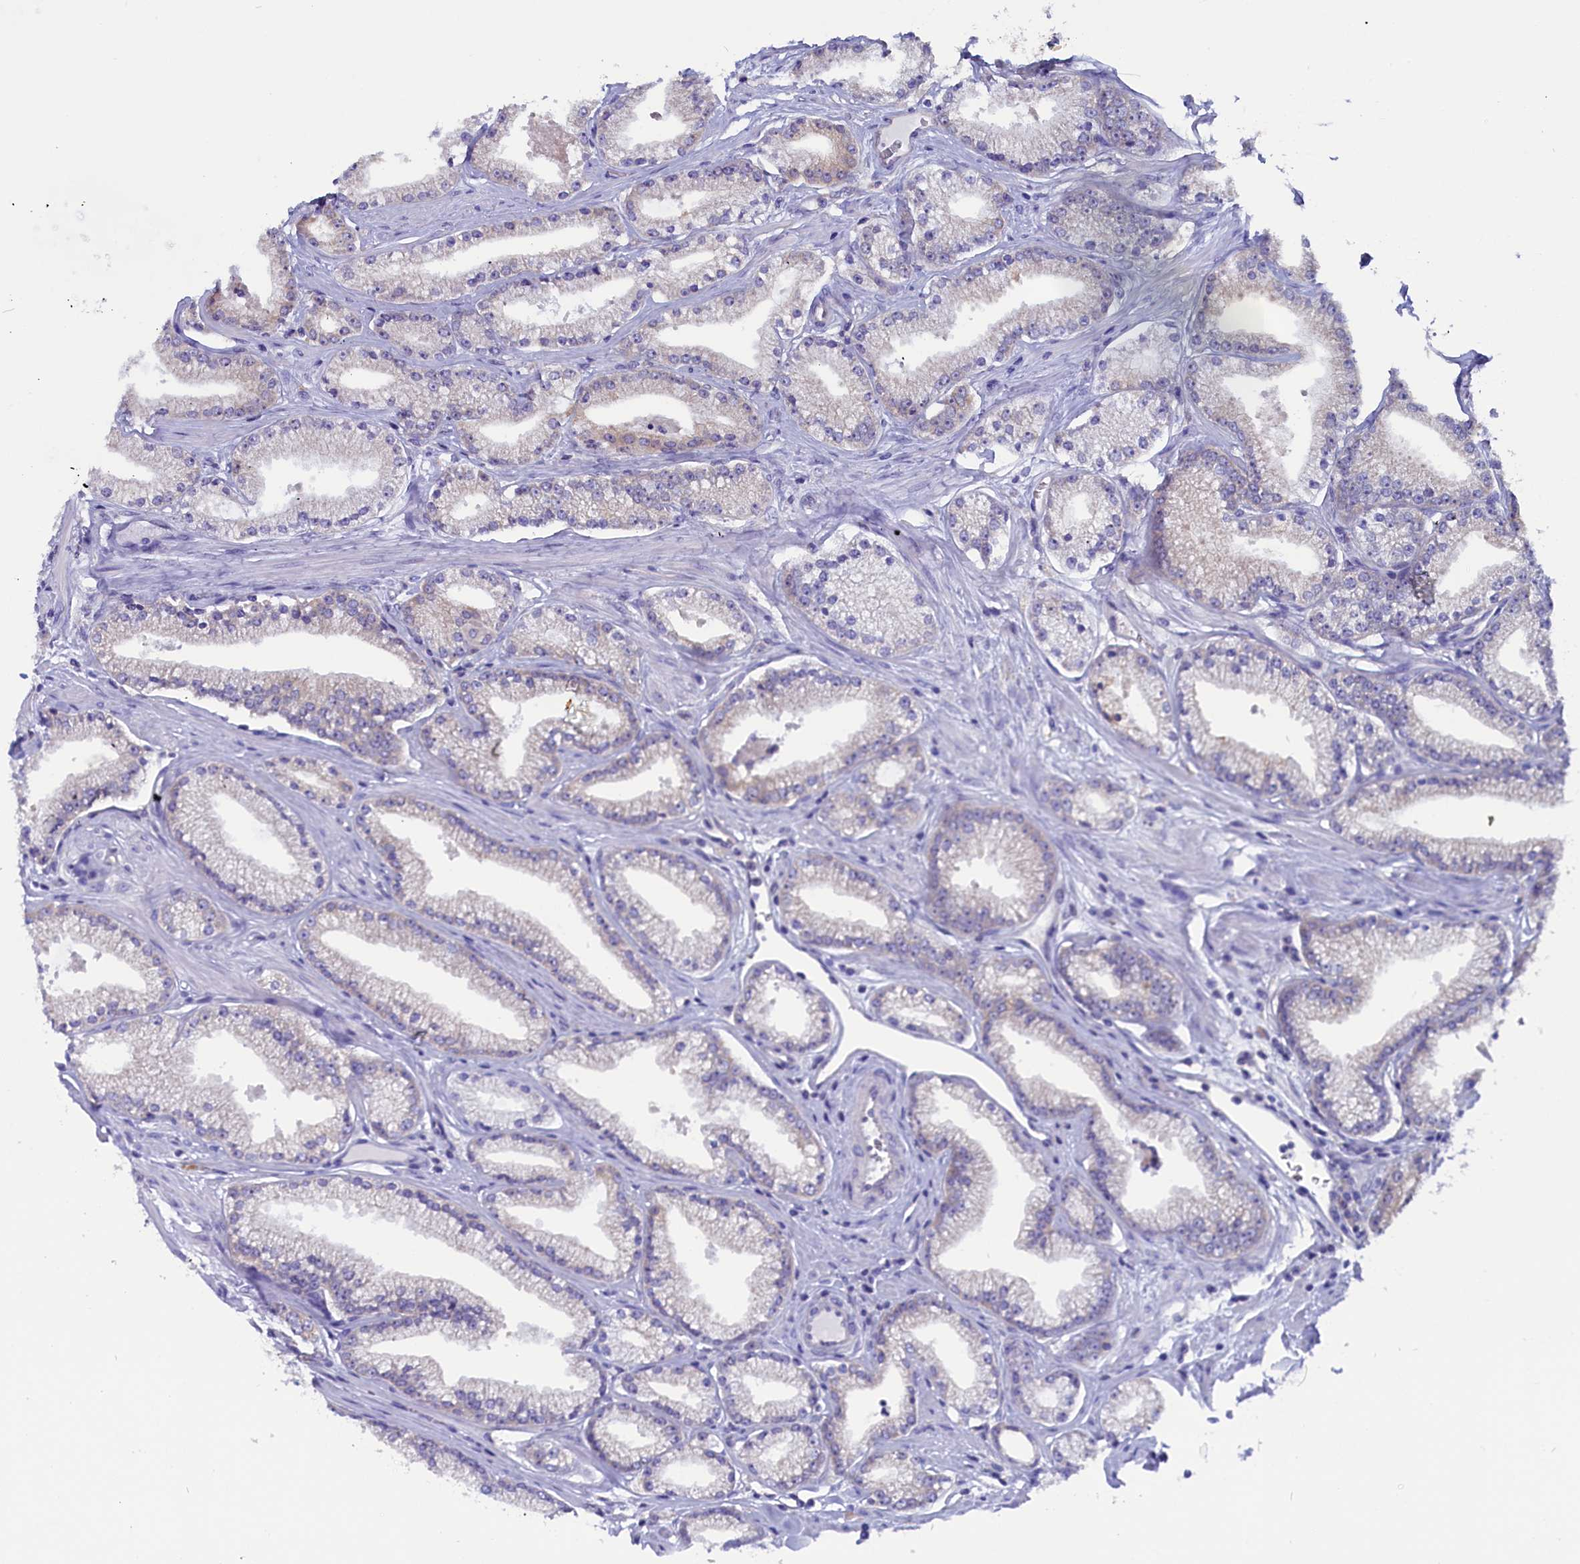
{"staining": {"intensity": "negative", "quantity": "none", "location": "none"}, "tissue": "prostate cancer", "cell_type": "Tumor cells", "image_type": "cancer", "snomed": [{"axis": "morphology", "description": "Adenocarcinoma, High grade"}, {"axis": "topography", "description": "Prostate"}], "caption": "Photomicrograph shows no protein staining in tumor cells of prostate high-grade adenocarcinoma tissue.", "gene": "CIAPIN1", "patient": {"sex": "male", "age": 67}}